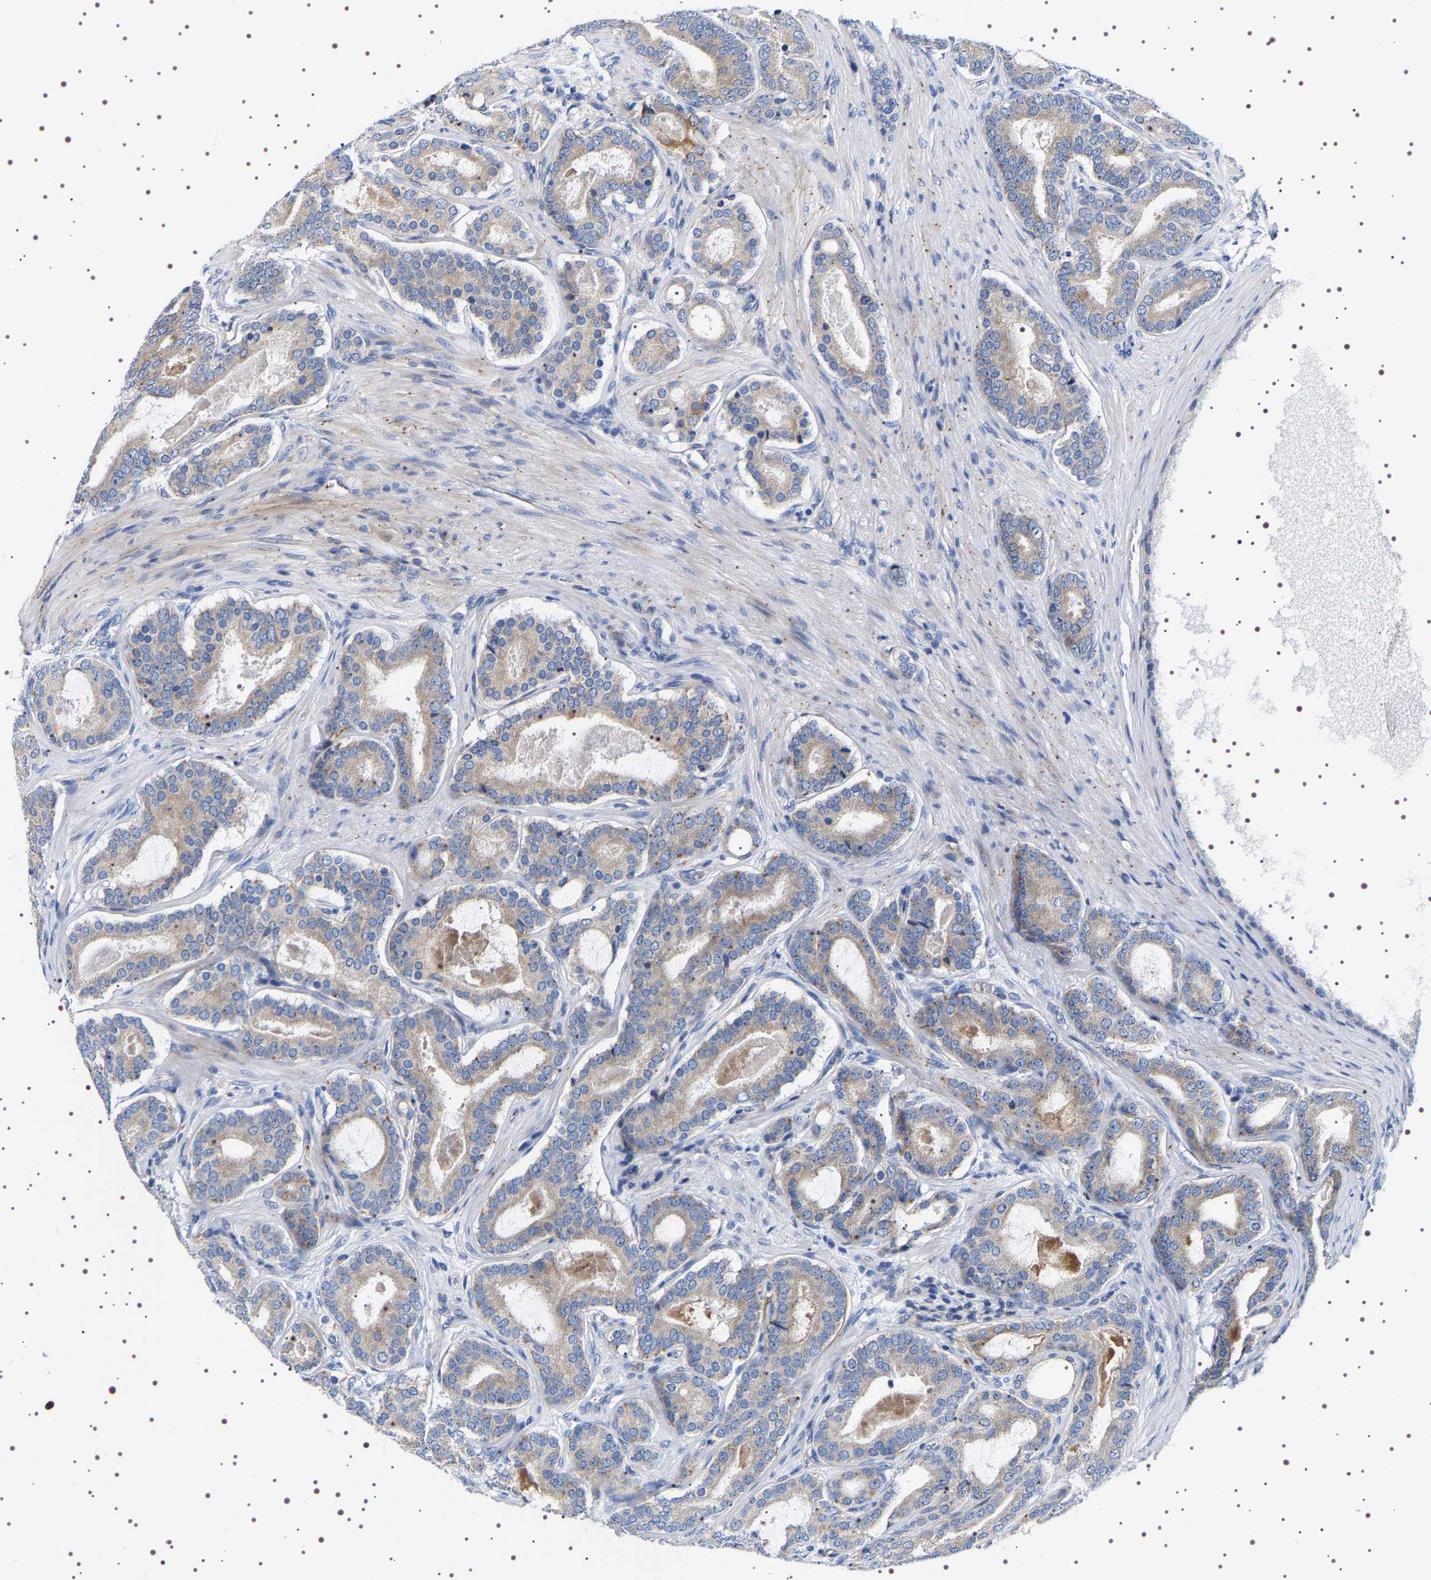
{"staining": {"intensity": "weak", "quantity": ">75%", "location": "cytoplasmic/membranous"}, "tissue": "prostate cancer", "cell_type": "Tumor cells", "image_type": "cancer", "snomed": [{"axis": "morphology", "description": "Adenocarcinoma, High grade"}, {"axis": "topography", "description": "Prostate"}], "caption": "Prostate adenocarcinoma (high-grade) stained with immunohistochemistry shows weak cytoplasmic/membranous positivity in about >75% of tumor cells.", "gene": "SQLE", "patient": {"sex": "male", "age": 60}}